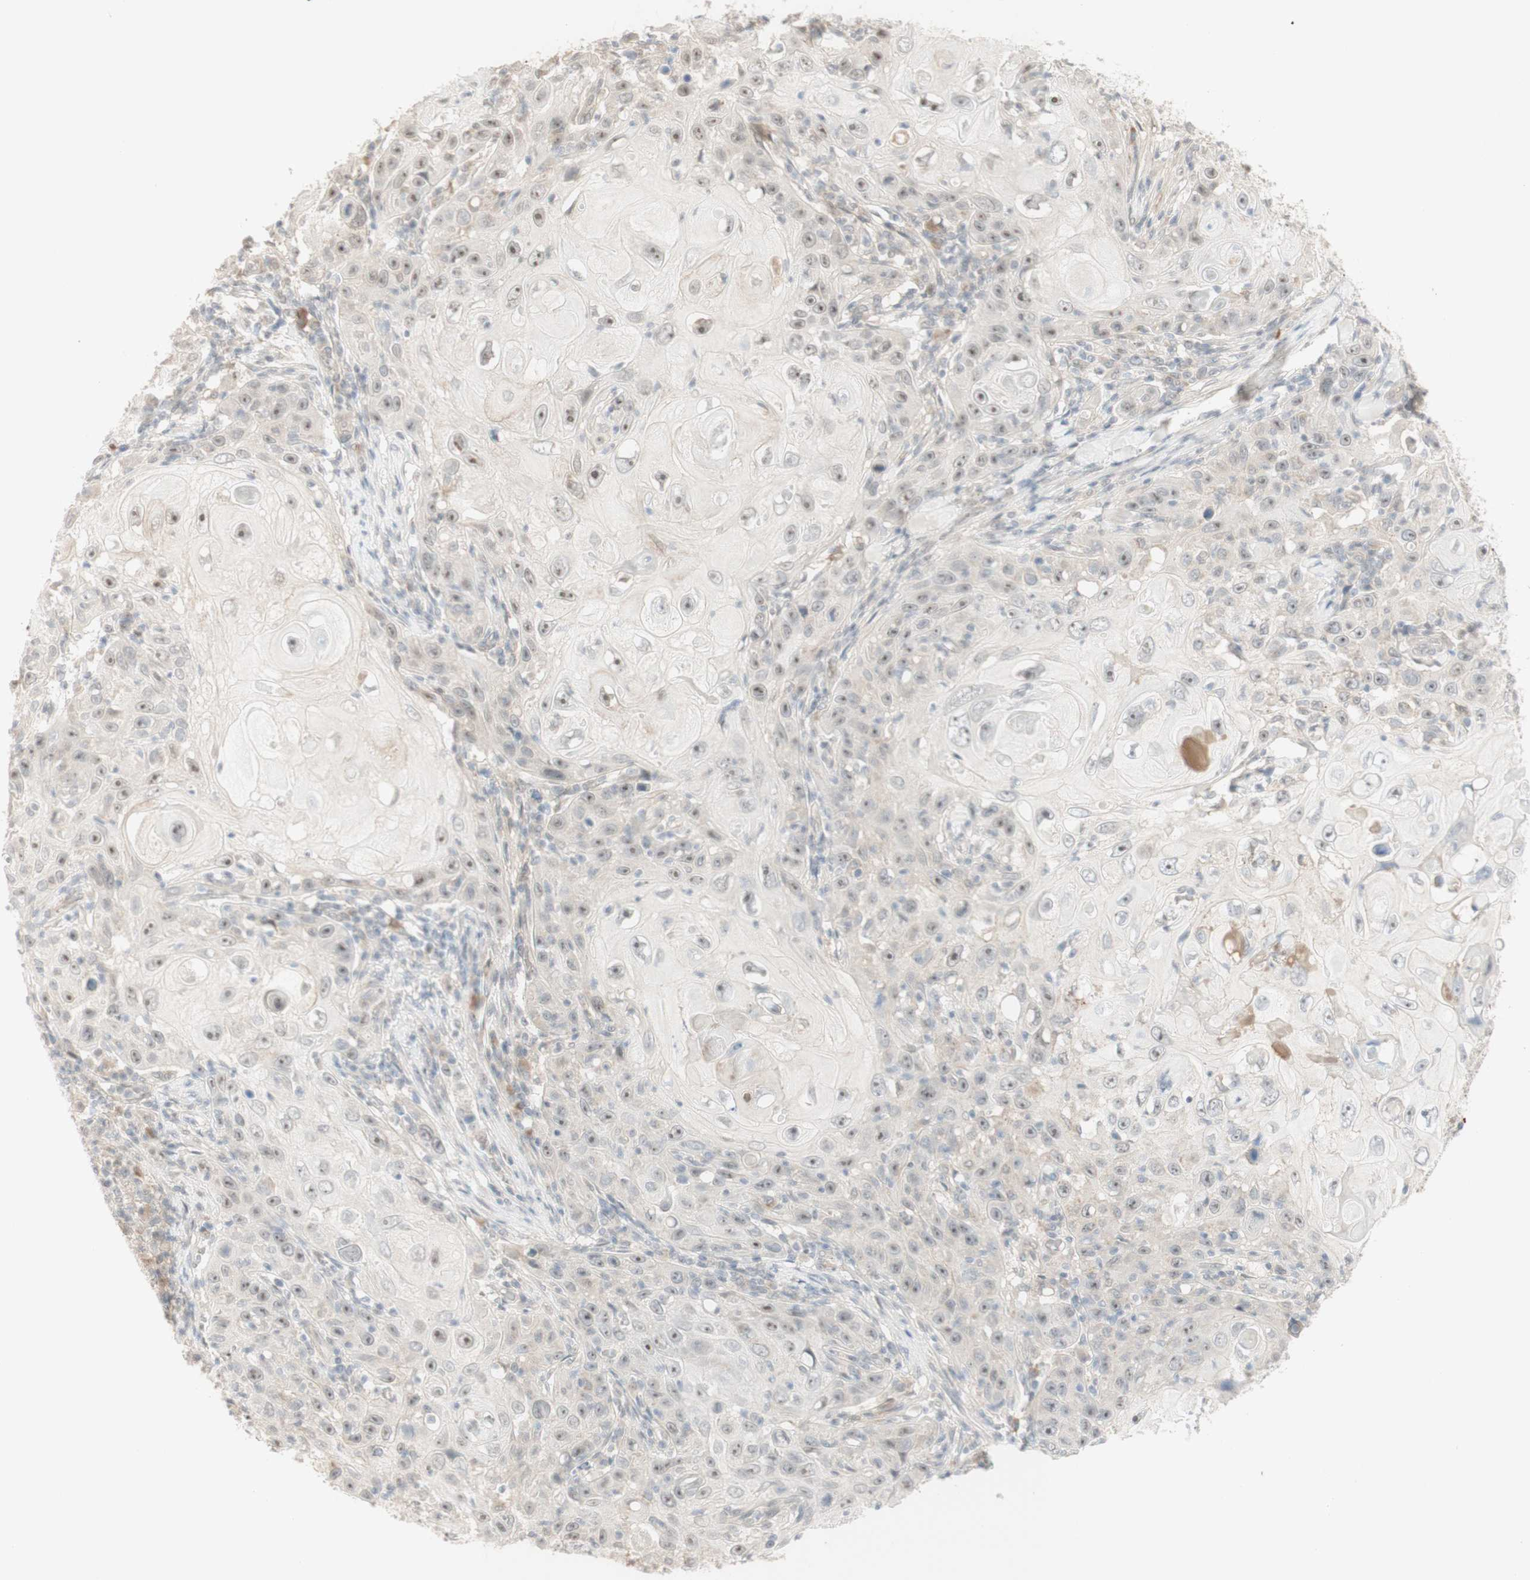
{"staining": {"intensity": "weak", "quantity": ">75%", "location": "nuclear"}, "tissue": "skin cancer", "cell_type": "Tumor cells", "image_type": "cancer", "snomed": [{"axis": "morphology", "description": "Squamous cell carcinoma, NOS"}, {"axis": "topography", "description": "Skin"}], "caption": "Squamous cell carcinoma (skin) was stained to show a protein in brown. There is low levels of weak nuclear expression in about >75% of tumor cells. The protein of interest is shown in brown color, while the nuclei are stained blue.", "gene": "PLCD4", "patient": {"sex": "female", "age": 88}}